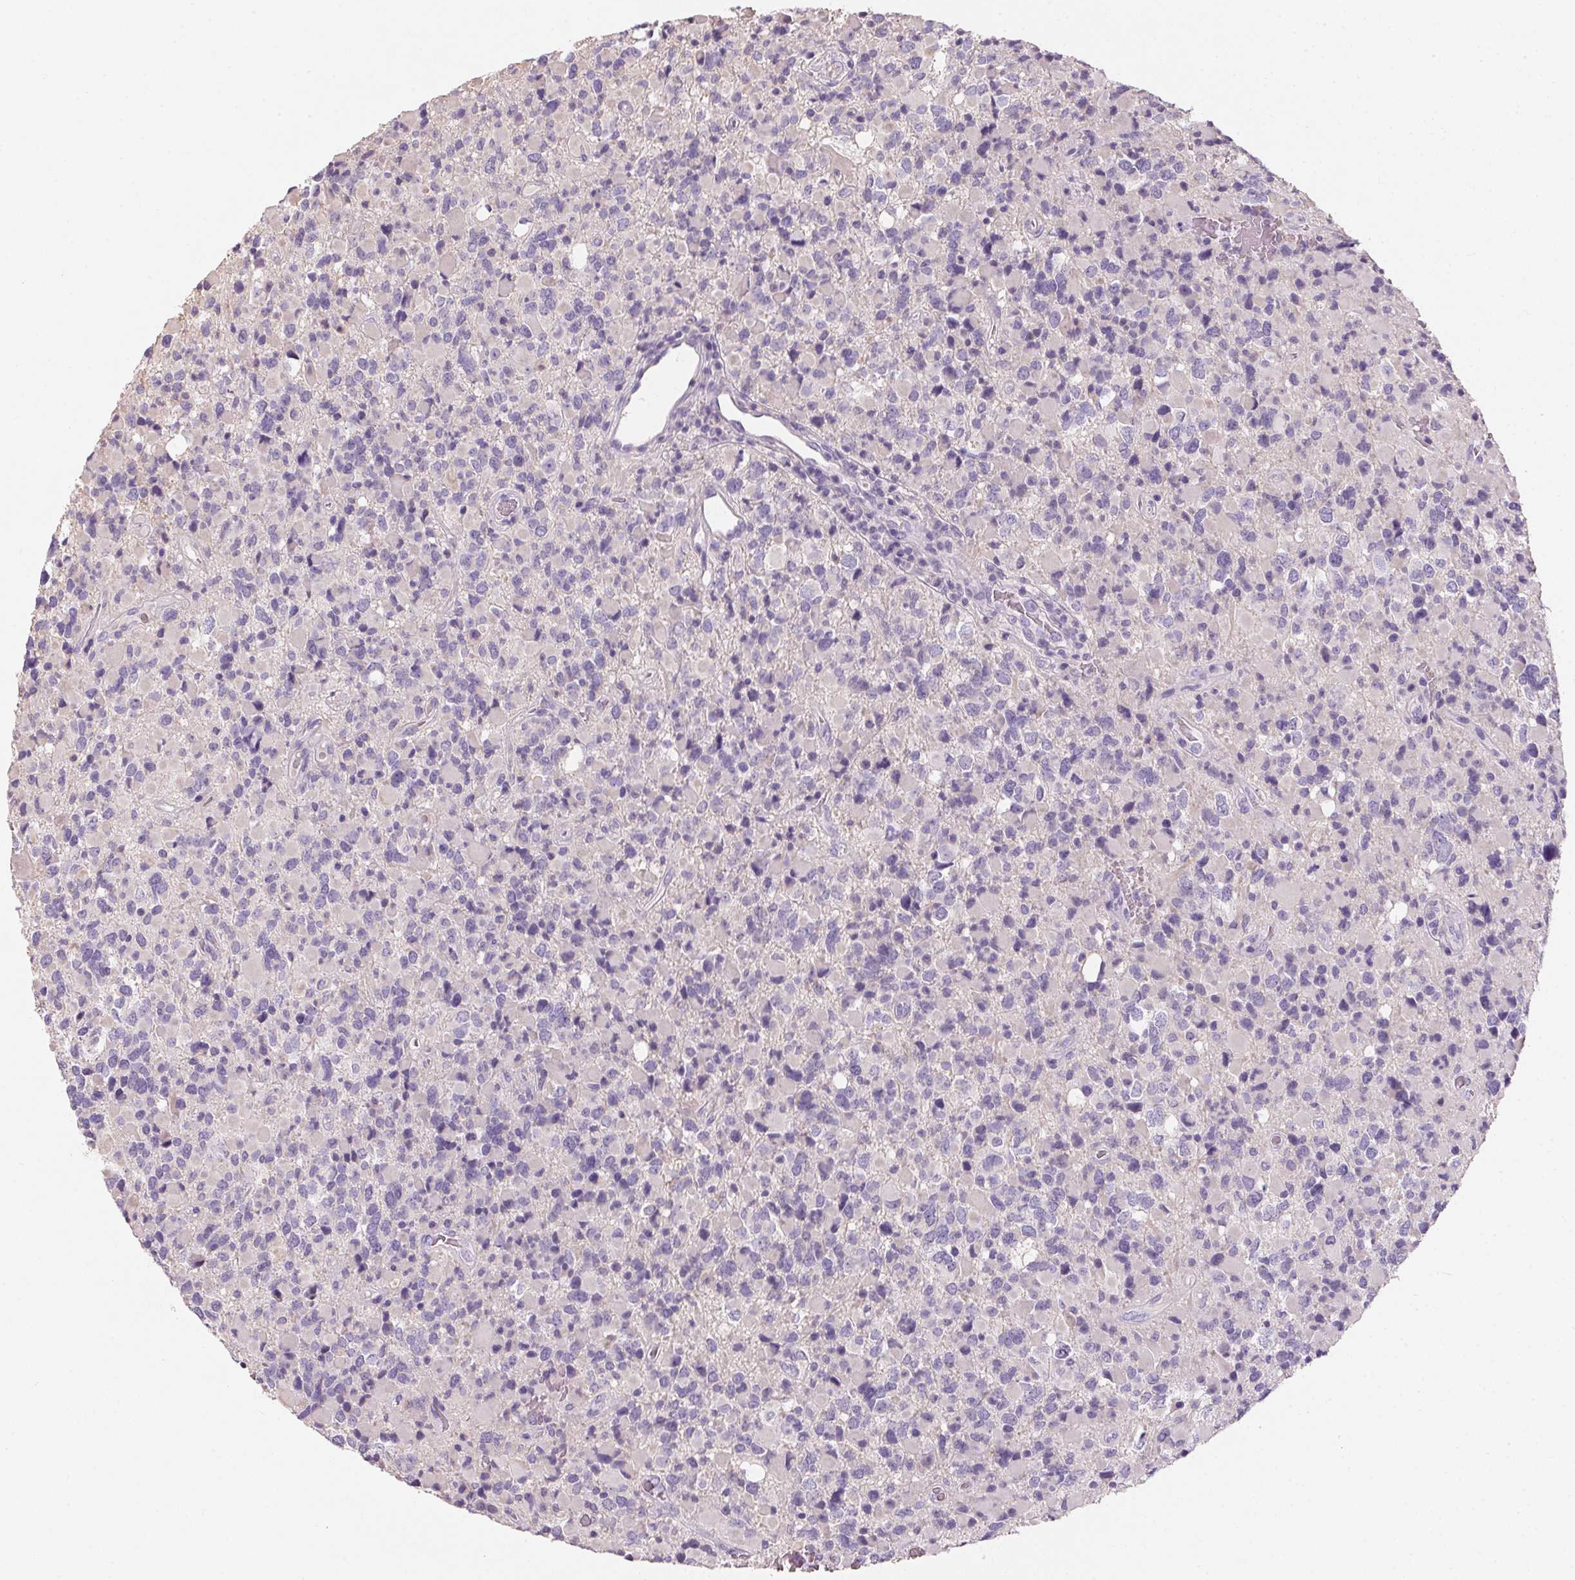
{"staining": {"intensity": "negative", "quantity": "none", "location": "none"}, "tissue": "glioma", "cell_type": "Tumor cells", "image_type": "cancer", "snomed": [{"axis": "morphology", "description": "Glioma, malignant, High grade"}, {"axis": "topography", "description": "Brain"}], "caption": "DAB immunohistochemical staining of malignant glioma (high-grade) shows no significant positivity in tumor cells.", "gene": "HSD17B1", "patient": {"sex": "female", "age": 40}}